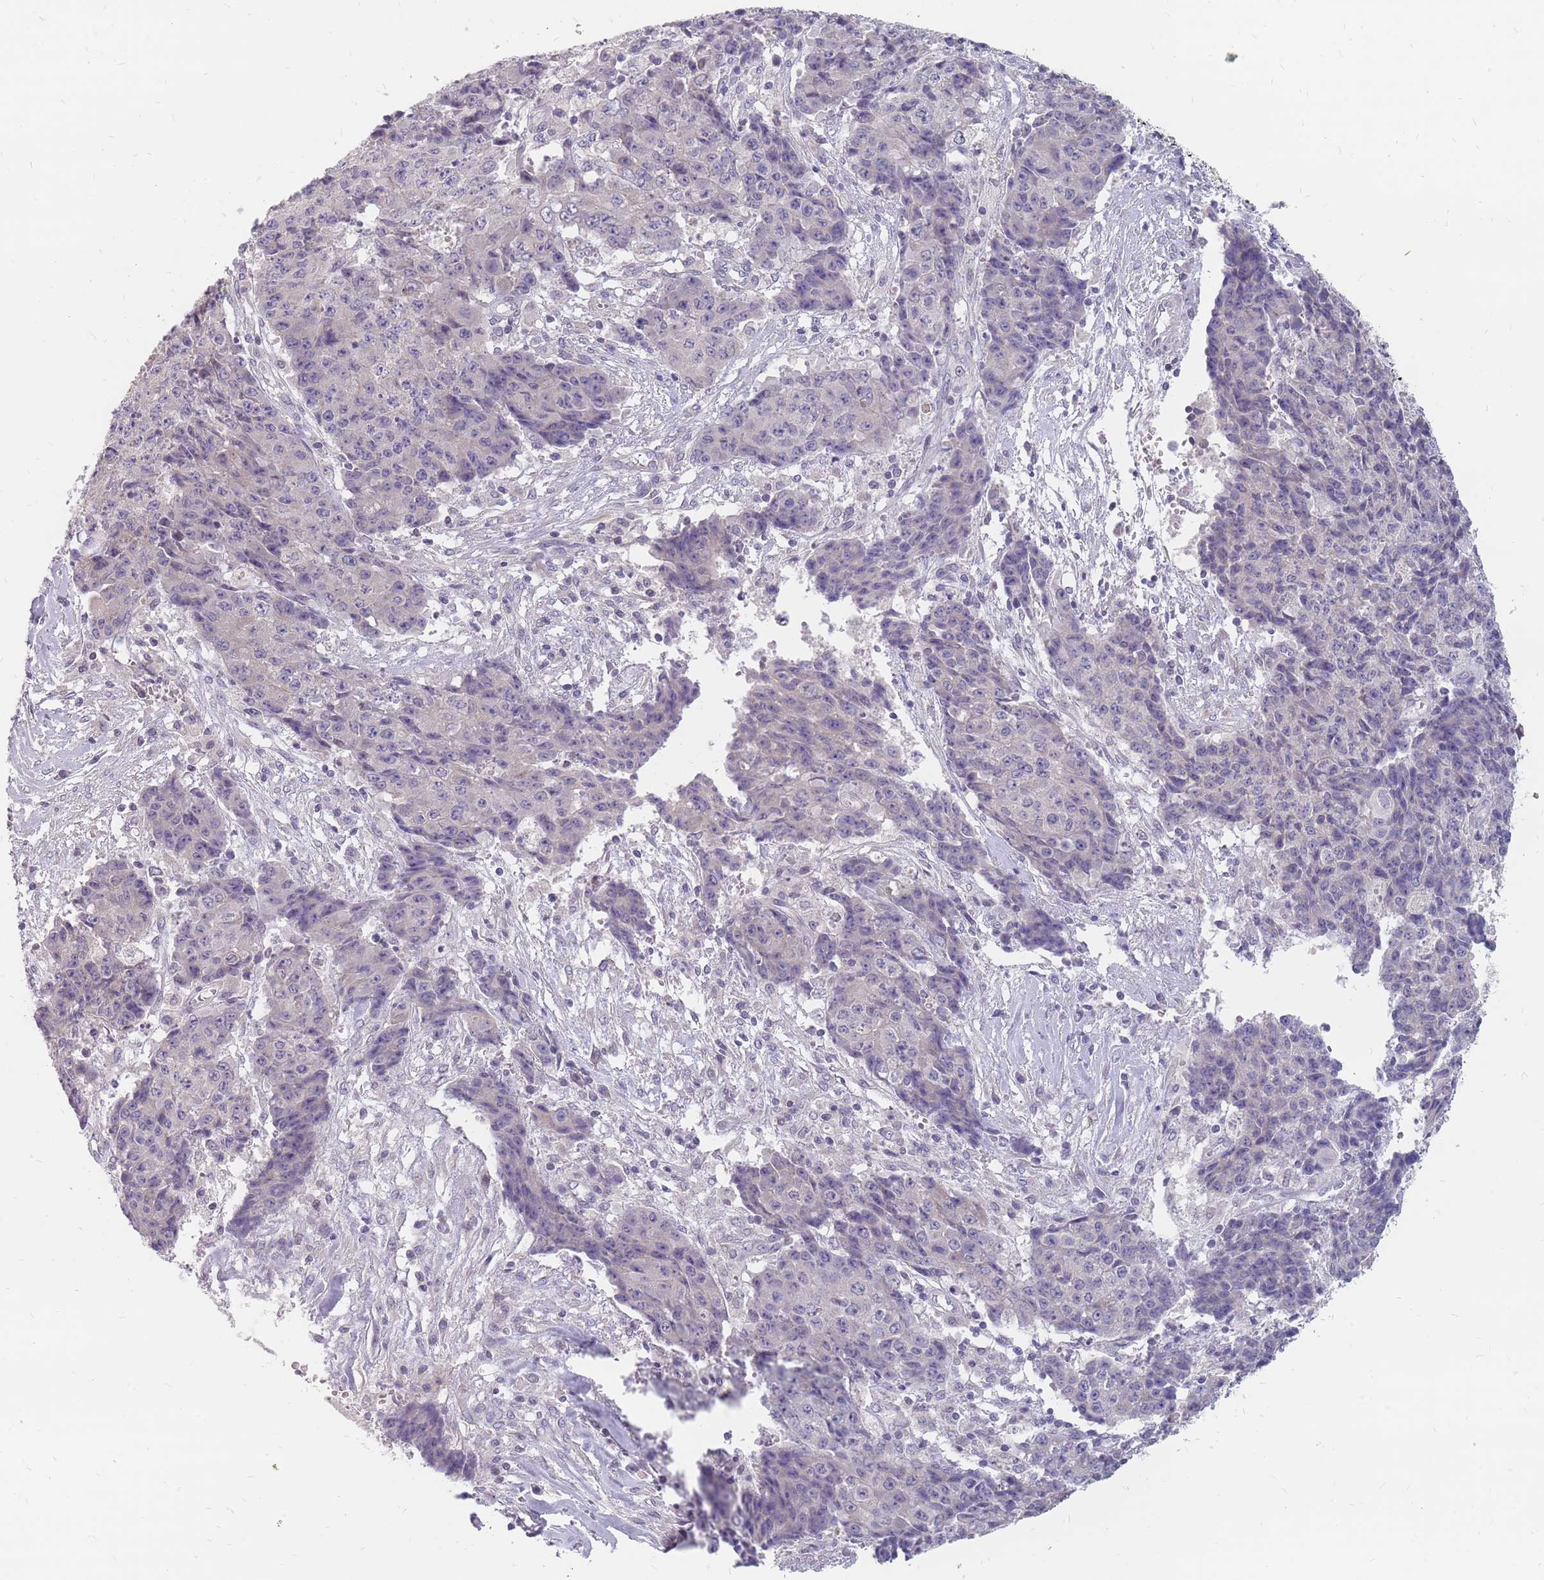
{"staining": {"intensity": "negative", "quantity": "none", "location": "none"}, "tissue": "ovarian cancer", "cell_type": "Tumor cells", "image_type": "cancer", "snomed": [{"axis": "morphology", "description": "Carcinoma, endometroid"}, {"axis": "topography", "description": "Ovary"}], "caption": "This is a micrograph of immunohistochemistry (IHC) staining of endometroid carcinoma (ovarian), which shows no expression in tumor cells.", "gene": "CMTR2", "patient": {"sex": "female", "age": 42}}